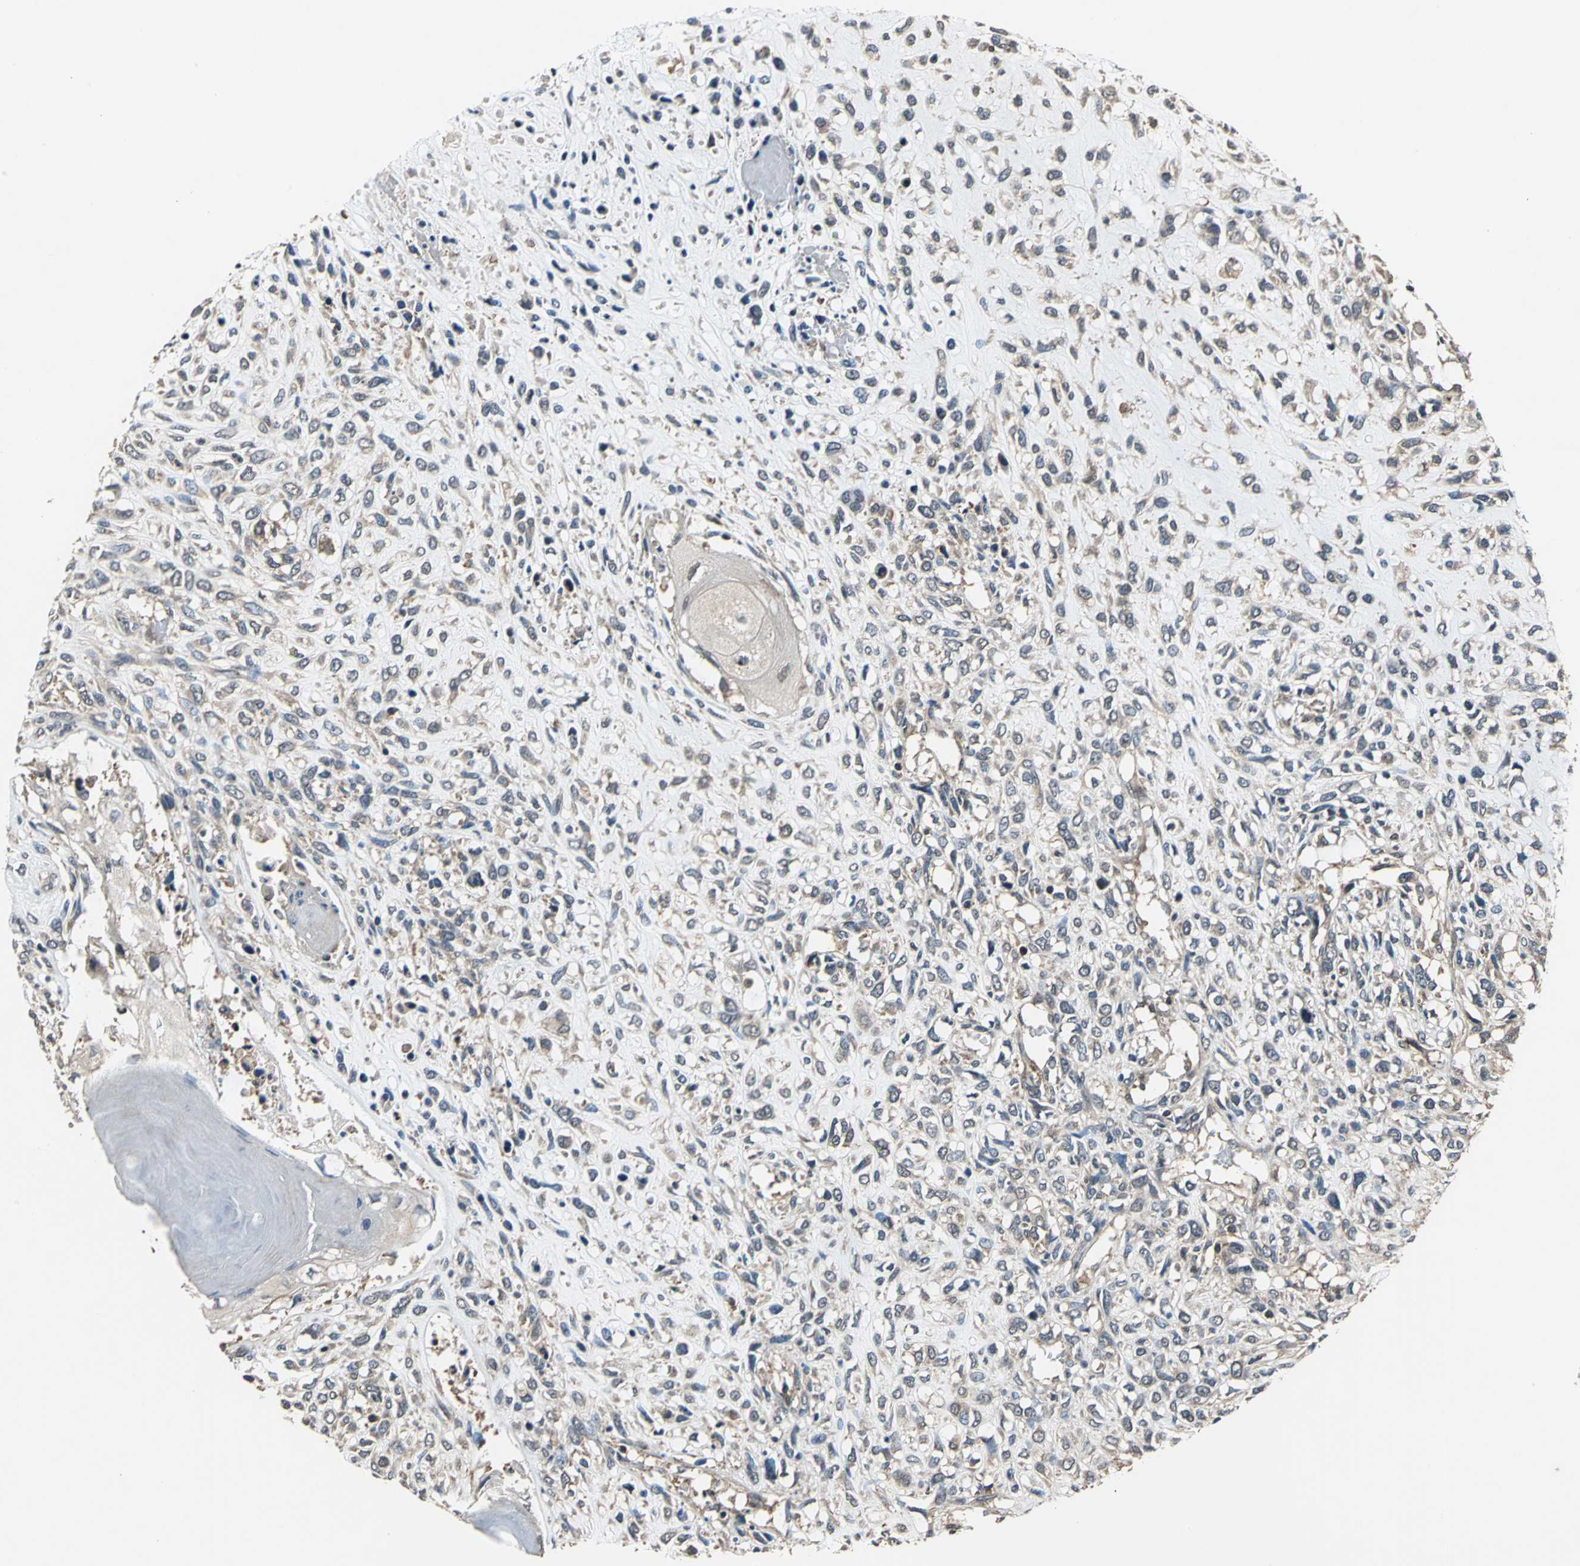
{"staining": {"intensity": "moderate", "quantity": "25%-75%", "location": "cytoplasmic/membranous"}, "tissue": "head and neck cancer", "cell_type": "Tumor cells", "image_type": "cancer", "snomed": [{"axis": "morphology", "description": "Necrosis, NOS"}, {"axis": "morphology", "description": "Neoplasm, malignant, NOS"}, {"axis": "topography", "description": "Salivary gland"}, {"axis": "topography", "description": "Head-Neck"}], "caption": "Head and neck neoplasm (malignant) was stained to show a protein in brown. There is medium levels of moderate cytoplasmic/membranous staining in approximately 25%-75% of tumor cells.", "gene": "EIF2B2", "patient": {"sex": "male", "age": 43}}